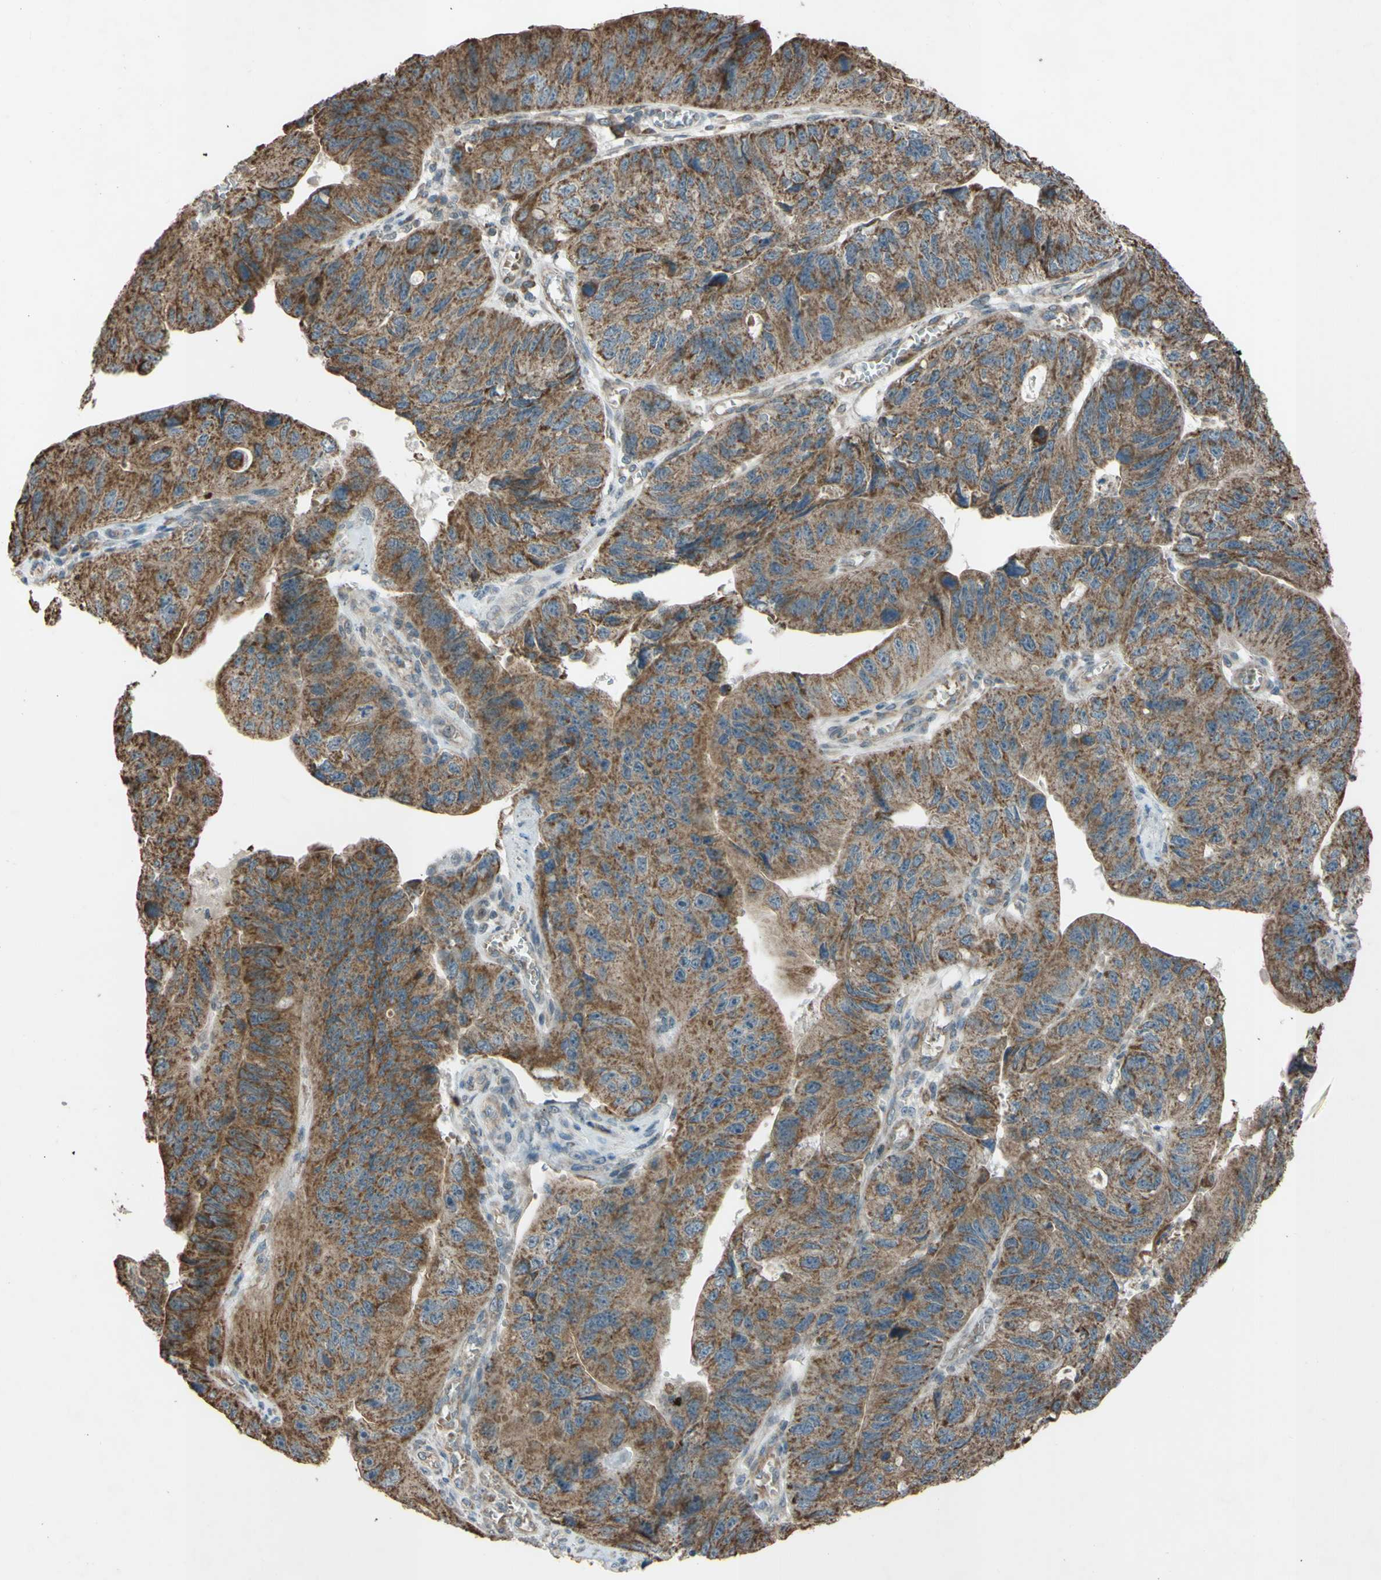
{"staining": {"intensity": "moderate", "quantity": ">75%", "location": "cytoplasmic/membranous"}, "tissue": "stomach cancer", "cell_type": "Tumor cells", "image_type": "cancer", "snomed": [{"axis": "morphology", "description": "Adenocarcinoma, NOS"}, {"axis": "topography", "description": "Stomach"}], "caption": "This is an image of immunohistochemistry staining of adenocarcinoma (stomach), which shows moderate expression in the cytoplasmic/membranous of tumor cells.", "gene": "ACOT8", "patient": {"sex": "male", "age": 59}}